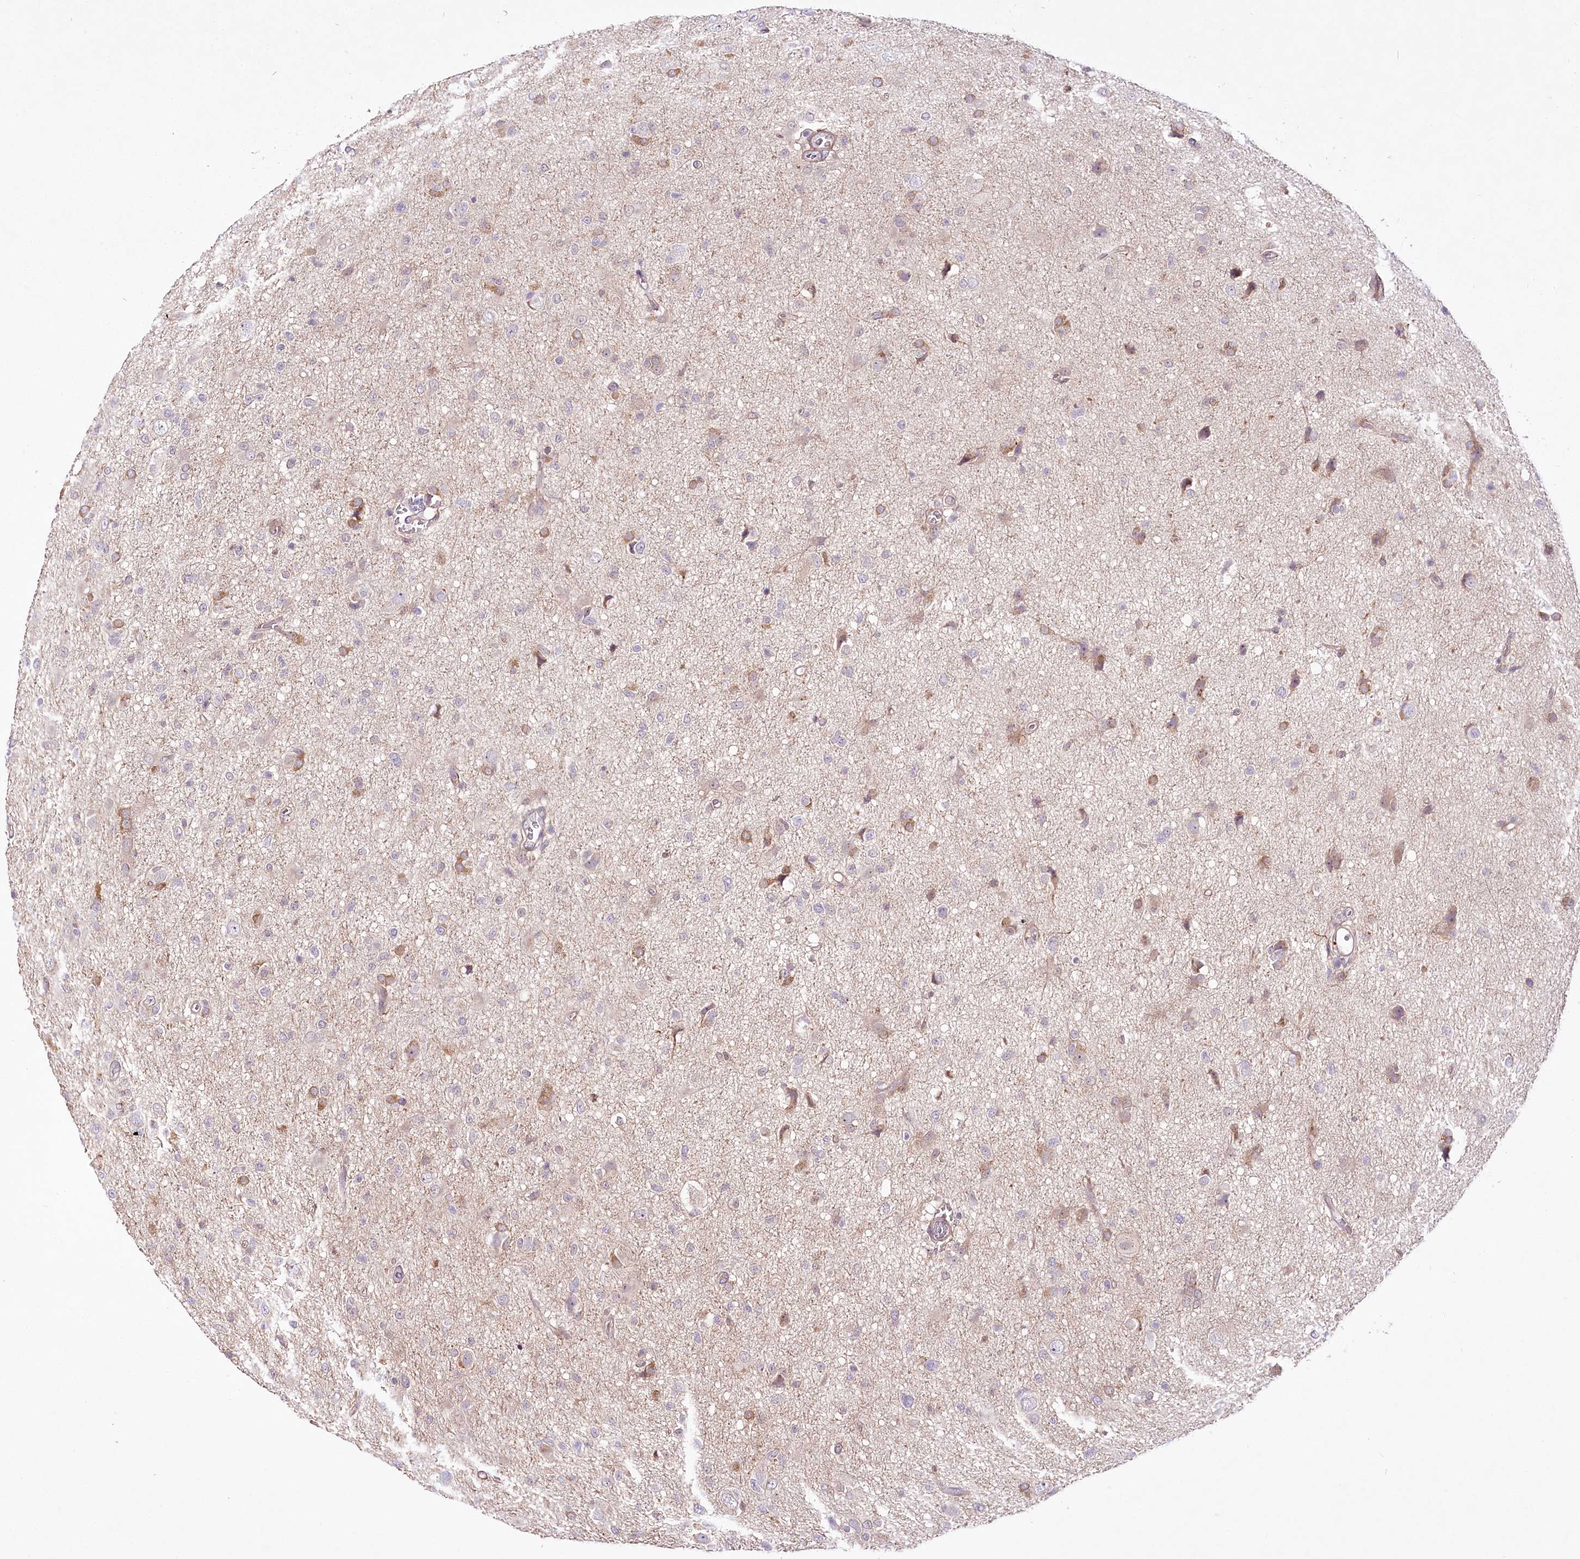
{"staining": {"intensity": "weak", "quantity": "<25%", "location": "cytoplasmic/membranous"}, "tissue": "glioma", "cell_type": "Tumor cells", "image_type": "cancer", "snomed": [{"axis": "morphology", "description": "Glioma, malignant, High grade"}, {"axis": "topography", "description": "Brain"}], "caption": "Immunohistochemistry (IHC) histopathology image of neoplastic tissue: human high-grade glioma (malignant) stained with DAB displays no significant protein staining in tumor cells. (Brightfield microscopy of DAB immunohistochemistry (IHC) at high magnification).", "gene": "VWA5A", "patient": {"sex": "female", "age": 57}}